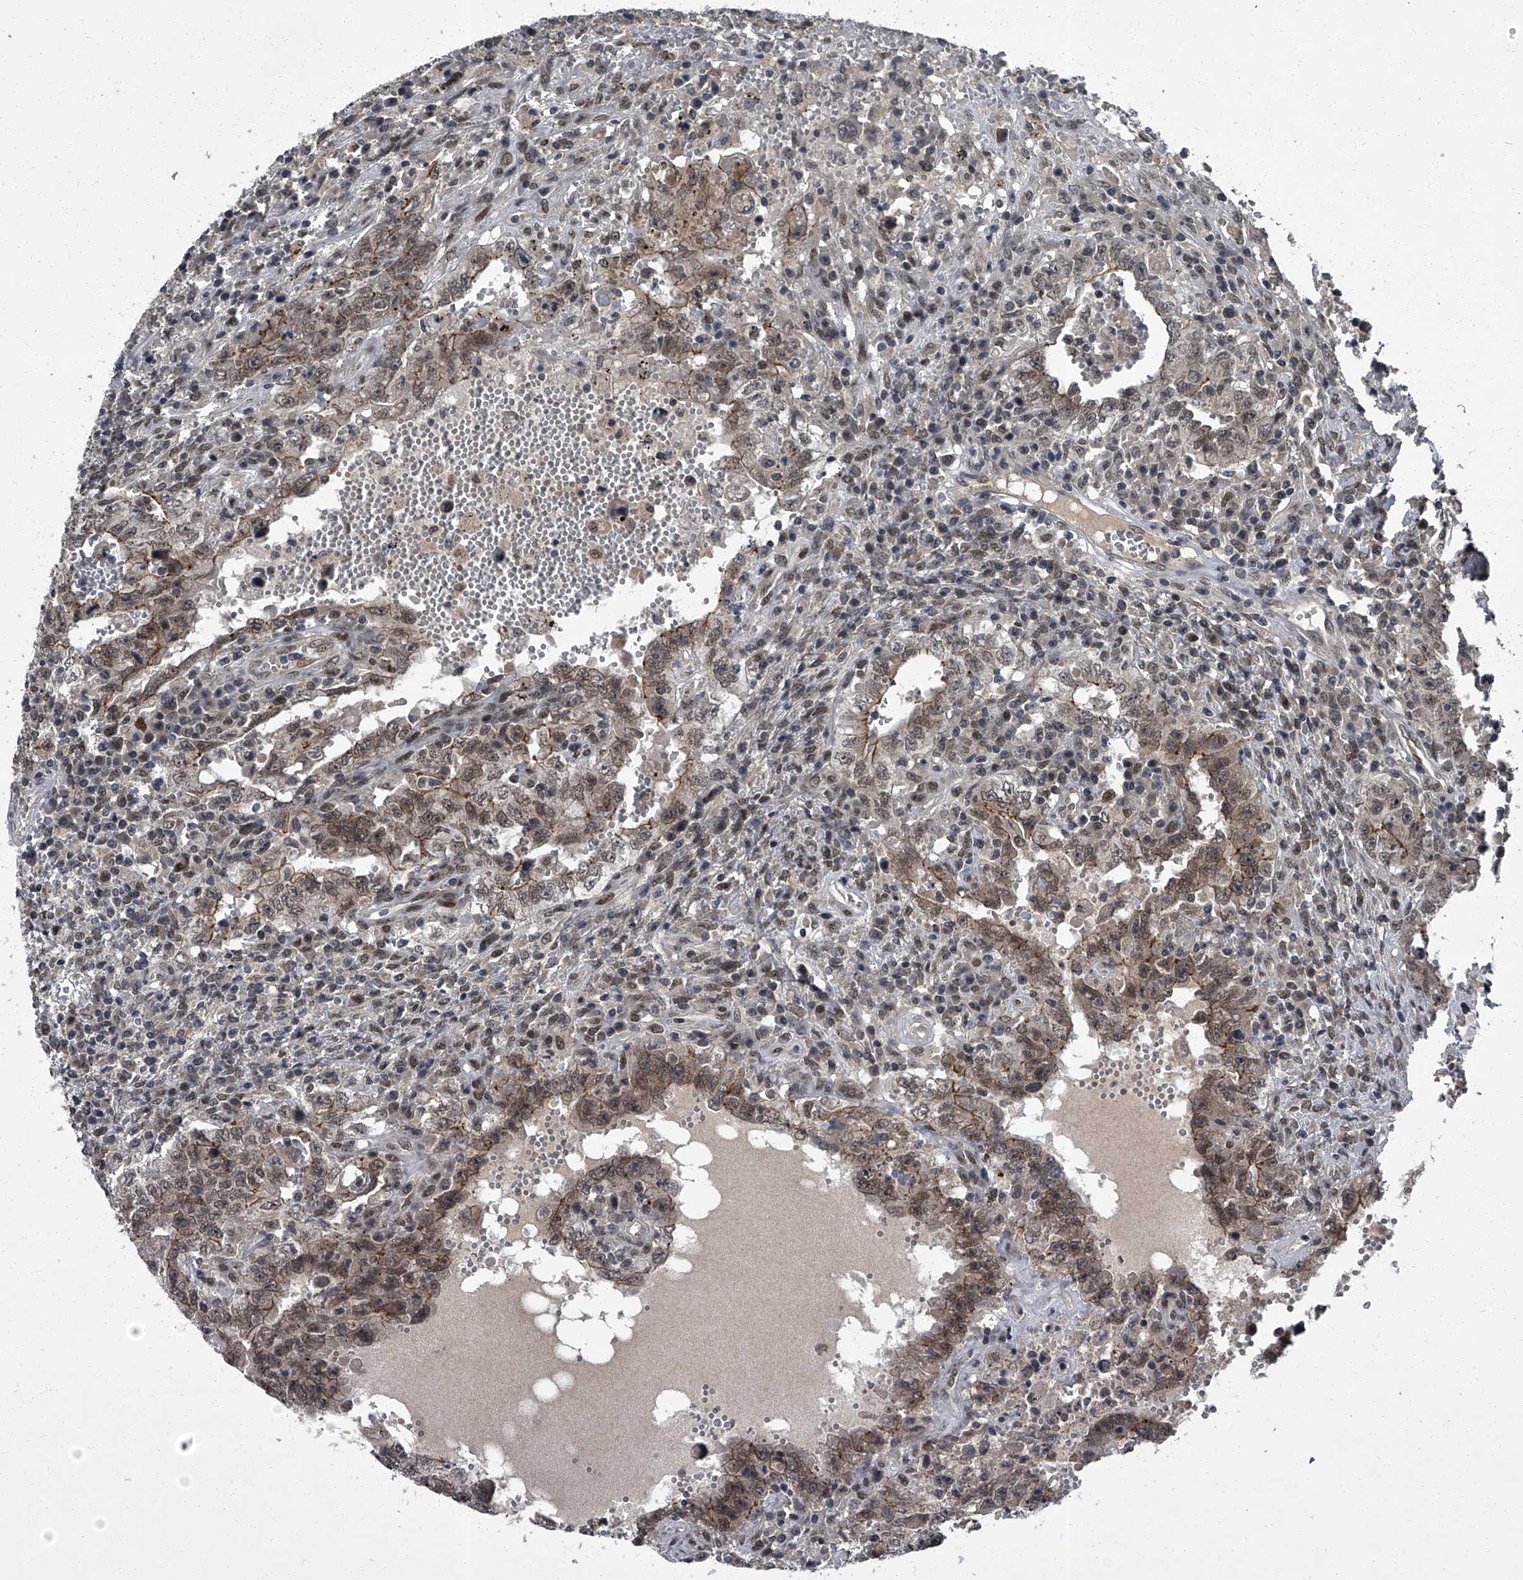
{"staining": {"intensity": "weak", "quantity": "25%-75%", "location": "cytoplasmic/membranous"}, "tissue": "testis cancer", "cell_type": "Tumor cells", "image_type": "cancer", "snomed": [{"axis": "morphology", "description": "Carcinoma, Embryonal, NOS"}, {"axis": "topography", "description": "Testis"}], "caption": "There is low levels of weak cytoplasmic/membranous expression in tumor cells of testis embryonal carcinoma, as demonstrated by immunohistochemical staining (brown color).", "gene": "ZNF518B", "patient": {"sex": "male", "age": 26}}